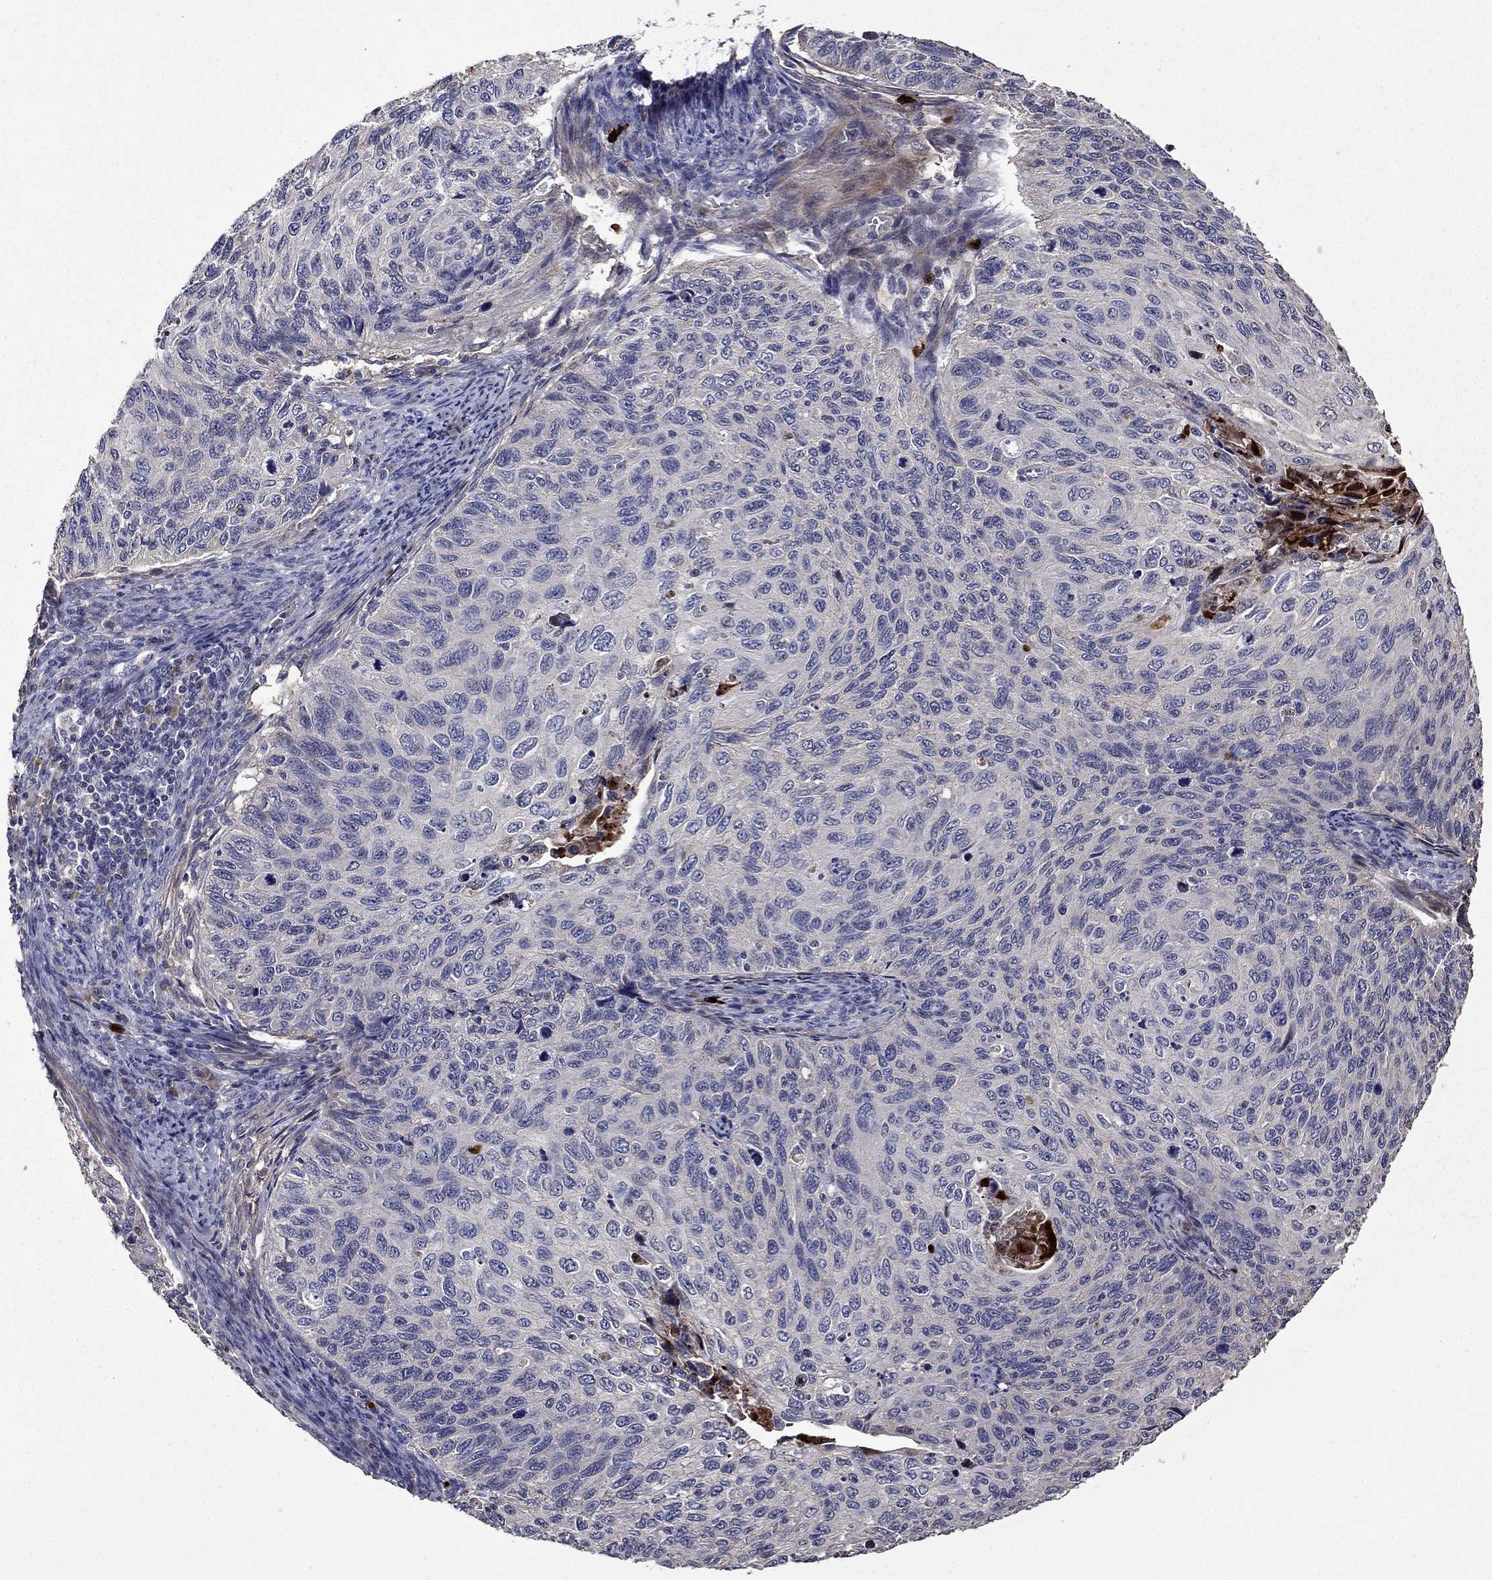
{"staining": {"intensity": "negative", "quantity": "none", "location": "none"}, "tissue": "cervical cancer", "cell_type": "Tumor cells", "image_type": "cancer", "snomed": [{"axis": "morphology", "description": "Squamous cell carcinoma, NOS"}, {"axis": "topography", "description": "Cervix"}], "caption": "Tumor cells show no significant protein expression in cervical squamous cell carcinoma.", "gene": "SATB1", "patient": {"sex": "female", "age": 70}}